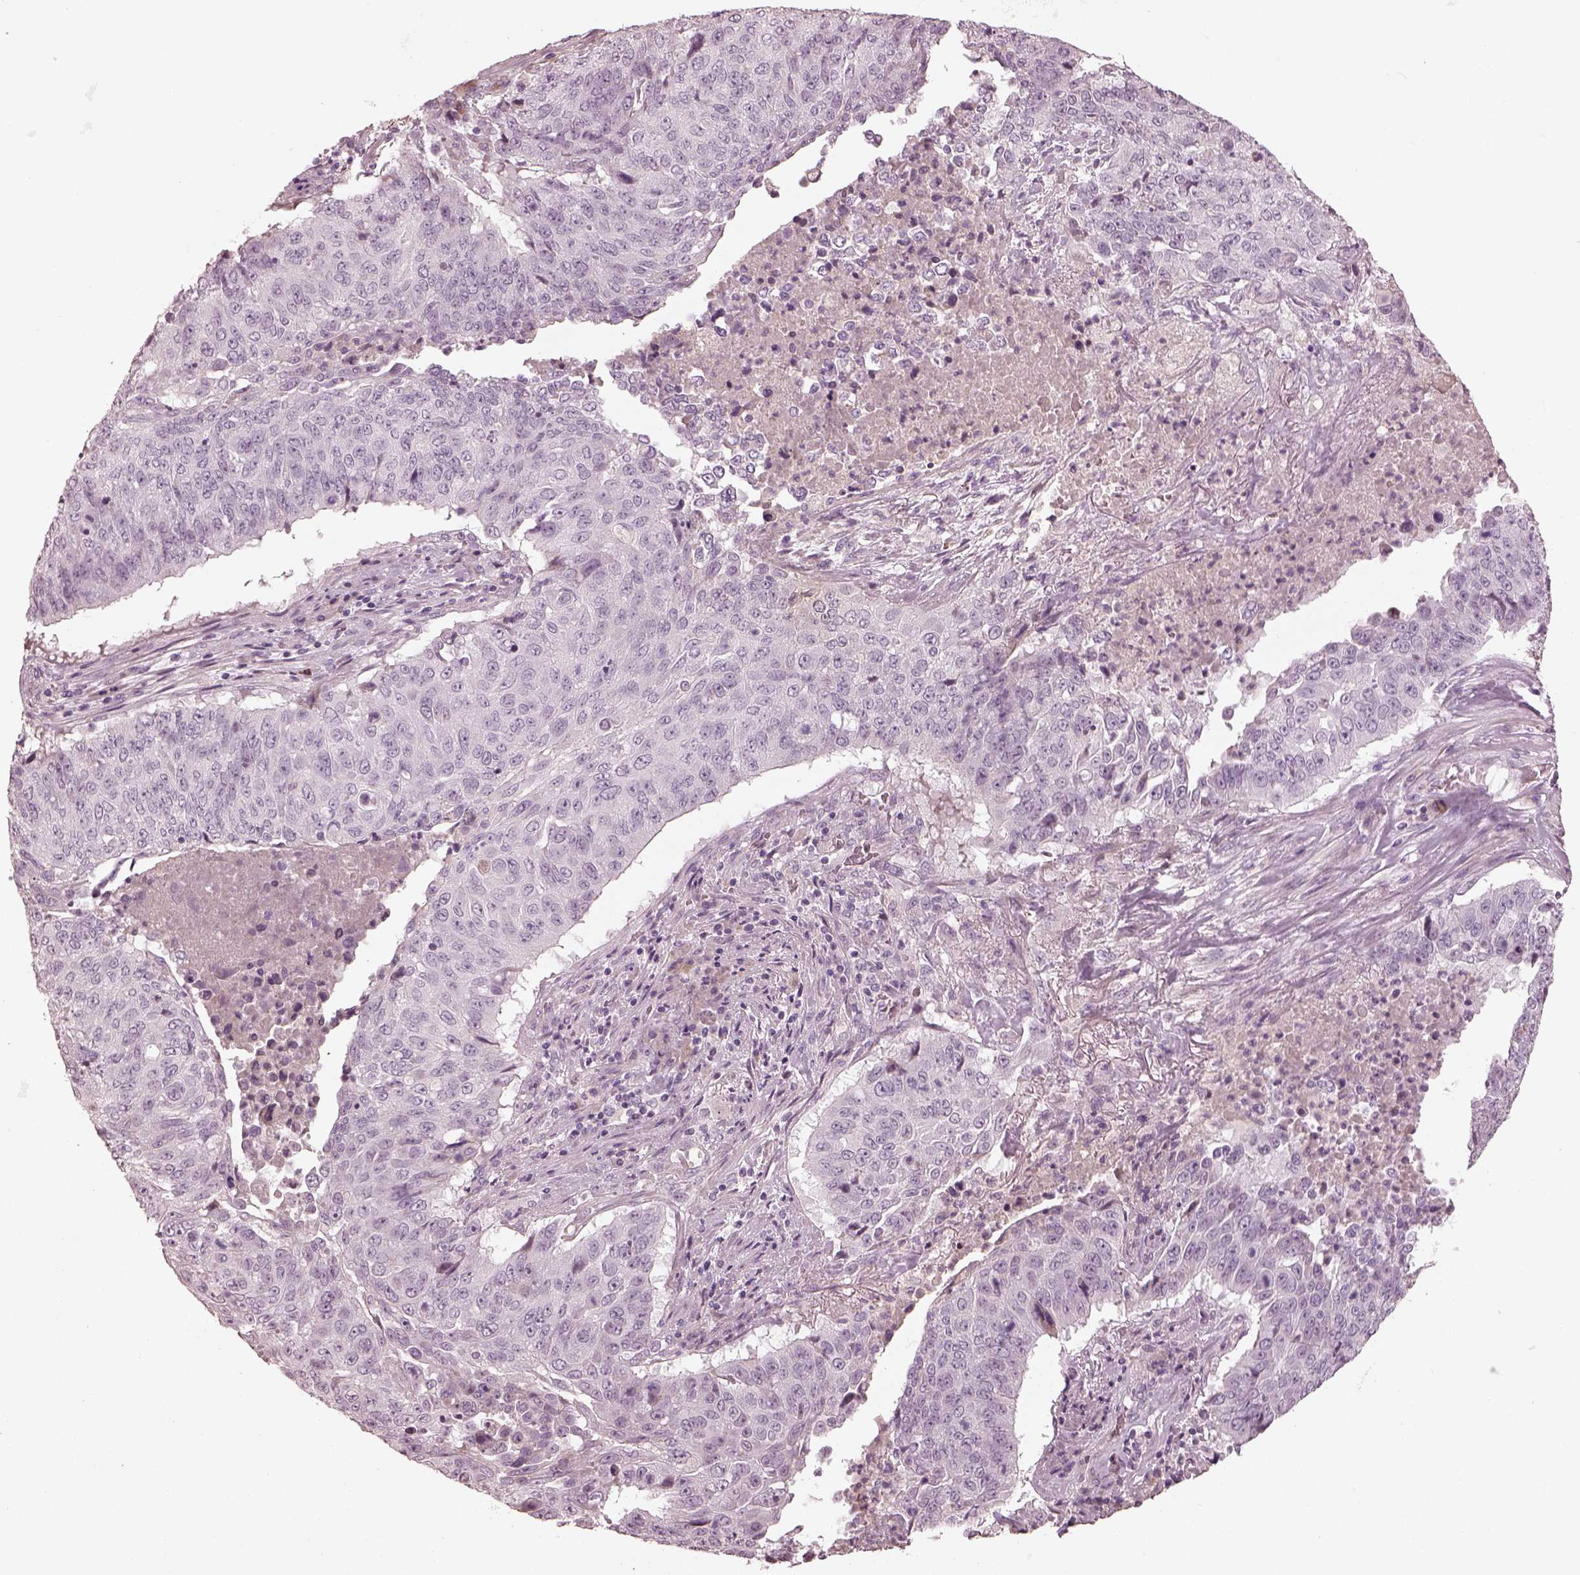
{"staining": {"intensity": "negative", "quantity": "none", "location": "none"}, "tissue": "lung cancer", "cell_type": "Tumor cells", "image_type": "cancer", "snomed": [{"axis": "morphology", "description": "Normal tissue, NOS"}, {"axis": "morphology", "description": "Squamous cell carcinoma, NOS"}, {"axis": "topography", "description": "Bronchus"}, {"axis": "topography", "description": "Lung"}], "caption": "IHC of lung cancer (squamous cell carcinoma) displays no expression in tumor cells.", "gene": "OPTC", "patient": {"sex": "male", "age": 64}}